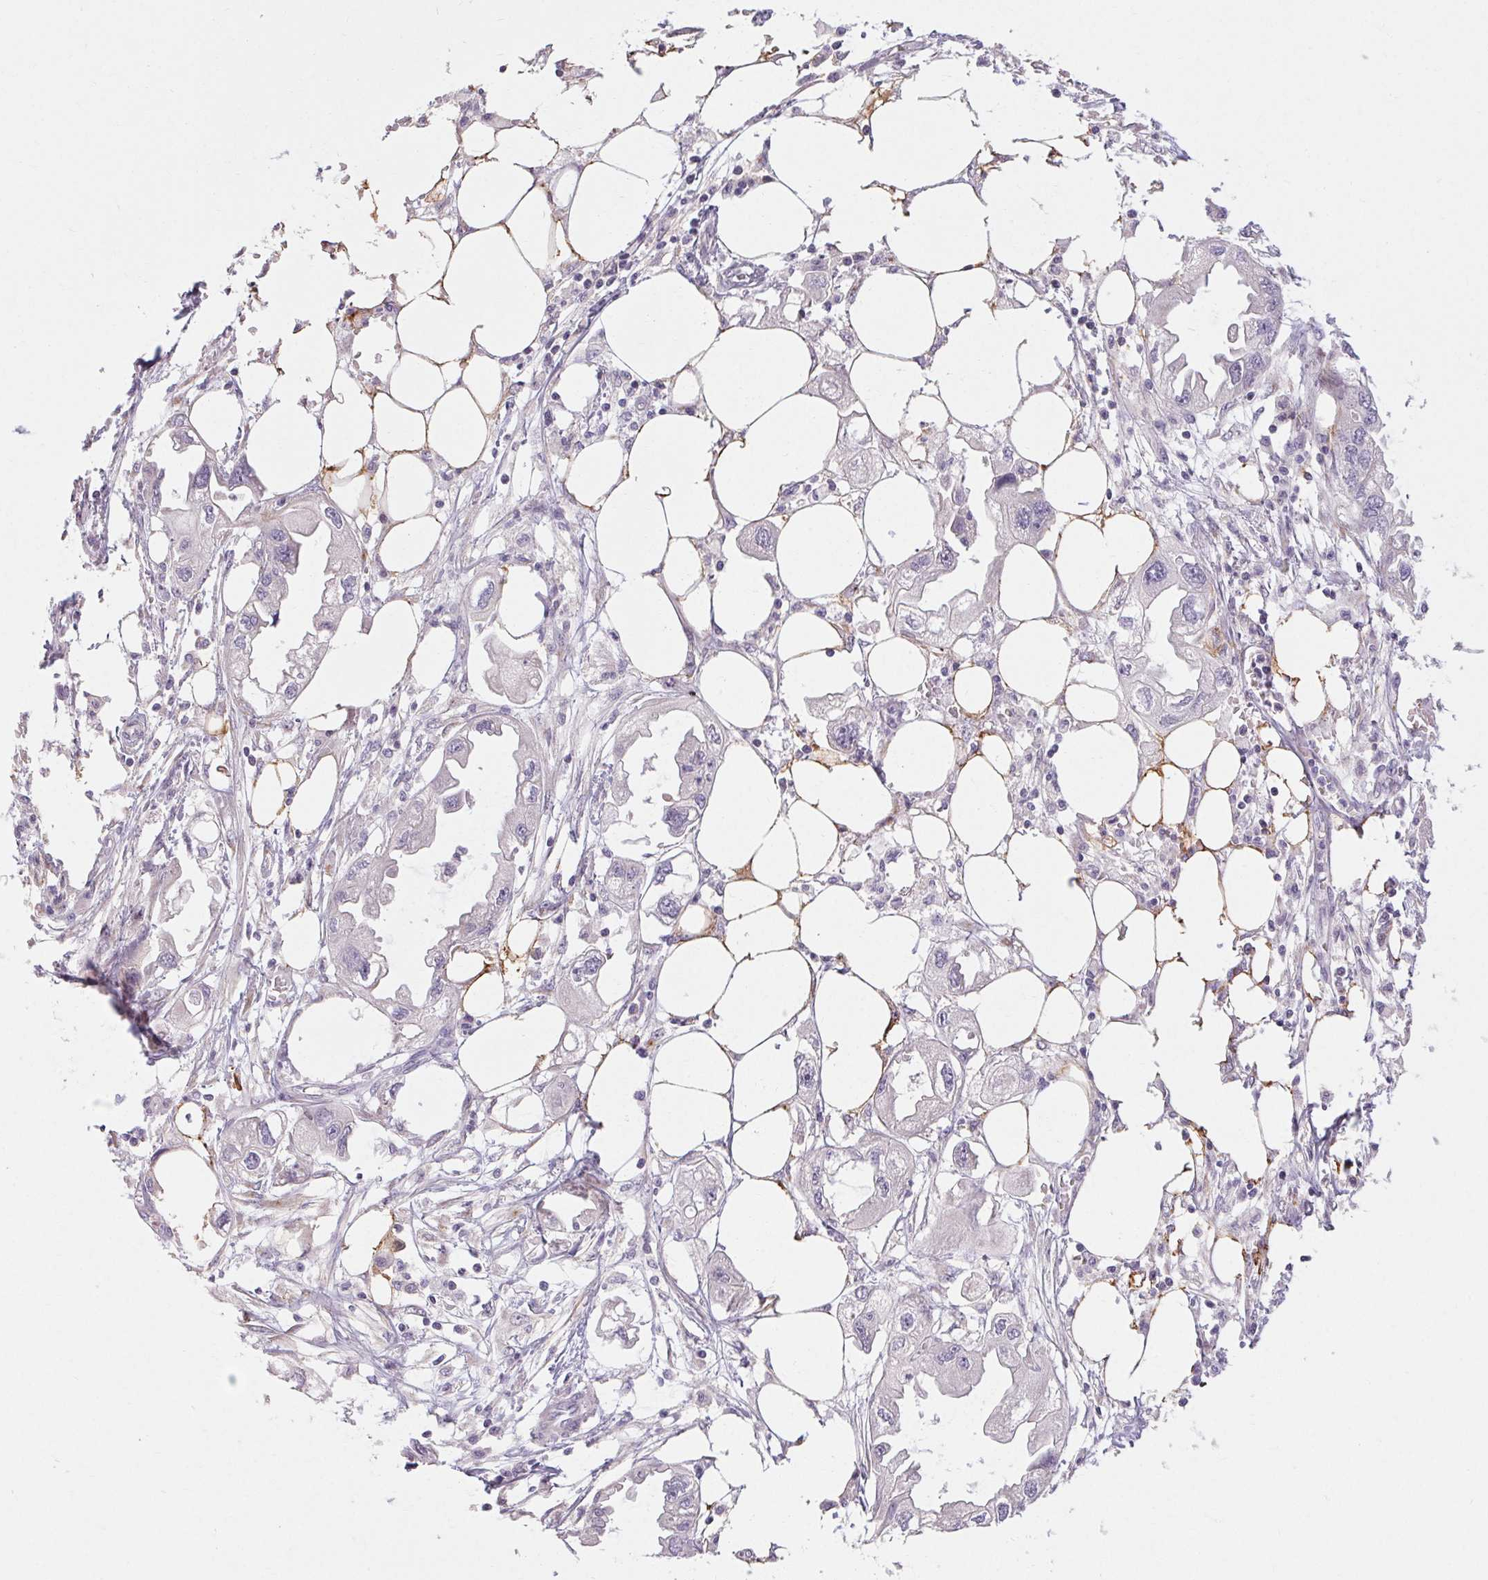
{"staining": {"intensity": "negative", "quantity": "none", "location": "none"}, "tissue": "endometrial cancer", "cell_type": "Tumor cells", "image_type": "cancer", "snomed": [{"axis": "morphology", "description": "Adenocarcinoma, NOS"}, {"axis": "morphology", "description": "Adenocarcinoma, metastatic, NOS"}, {"axis": "topography", "description": "Adipose tissue"}, {"axis": "topography", "description": "Endometrium"}], "caption": "The histopathology image shows no significant positivity in tumor cells of endometrial metastatic adenocarcinoma.", "gene": "TMEM52B", "patient": {"sex": "female", "age": 67}}